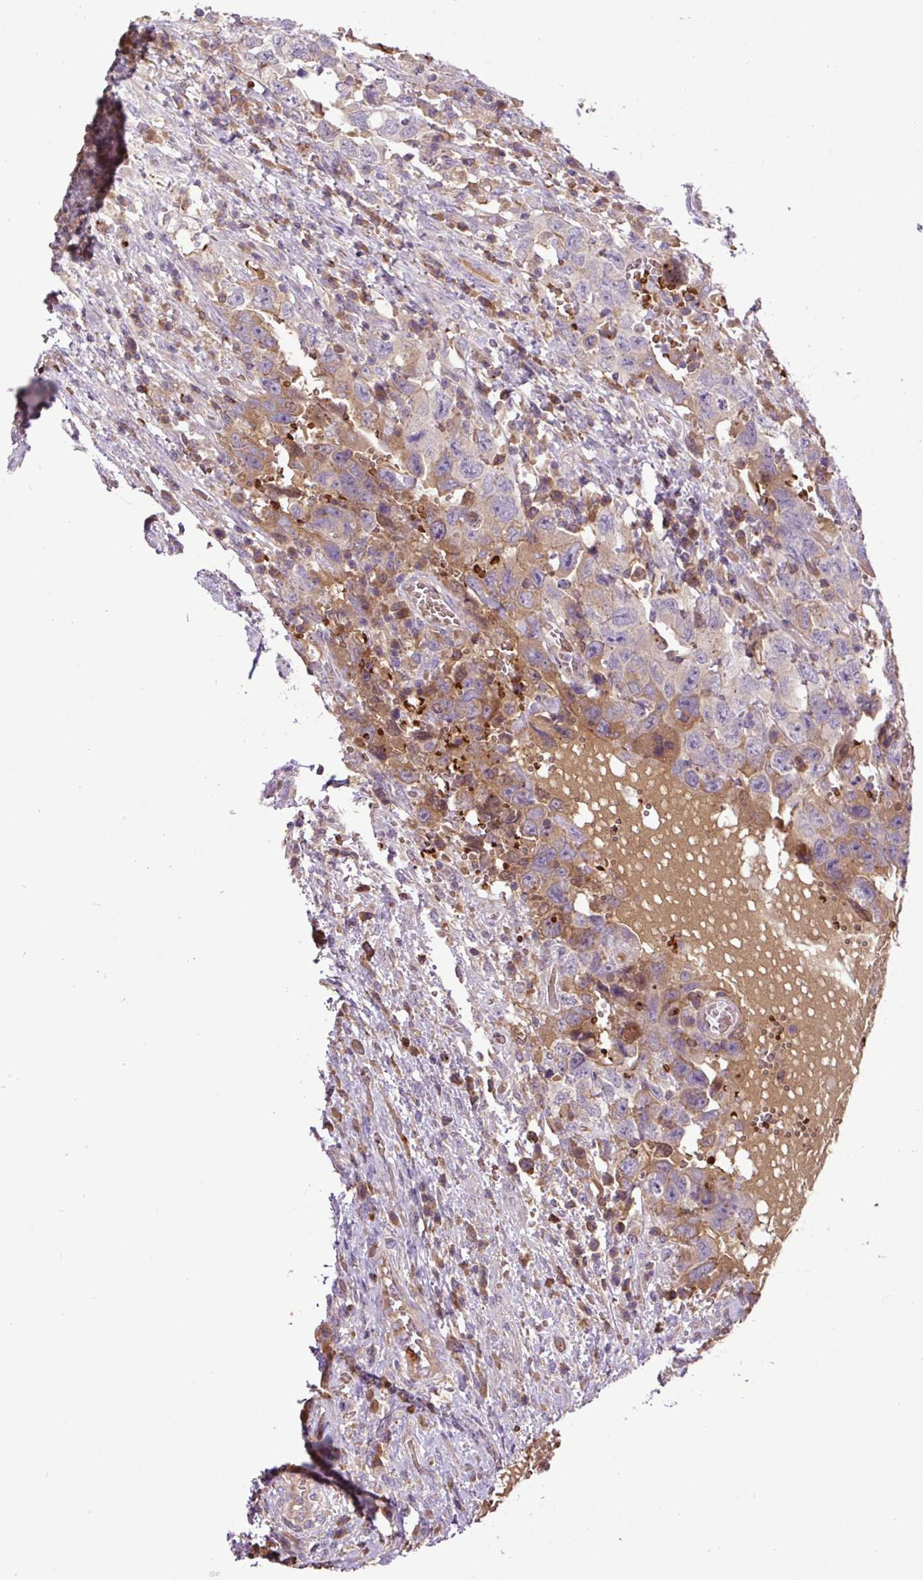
{"staining": {"intensity": "weak", "quantity": "25%-75%", "location": "cytoplasmic/membranous"}, "tissue": "testis cancer", "cell_type": "Tumor cells", "image_type": "cancer", "snomed": [{"axis": "morphology", "description": "Carcinoma, Embryonal, NOS"}, {"axis": "topography", "description": "Testis"}], "caption": "Immunohistochemical staining of human testis embryonal carcinoma exhibits low levels of weak cytoplasmic/membranous positivity in about 25%-75% of tumor cells.", "gene": "CXCL13", "patient": {"sex": "male", "age": 26}}